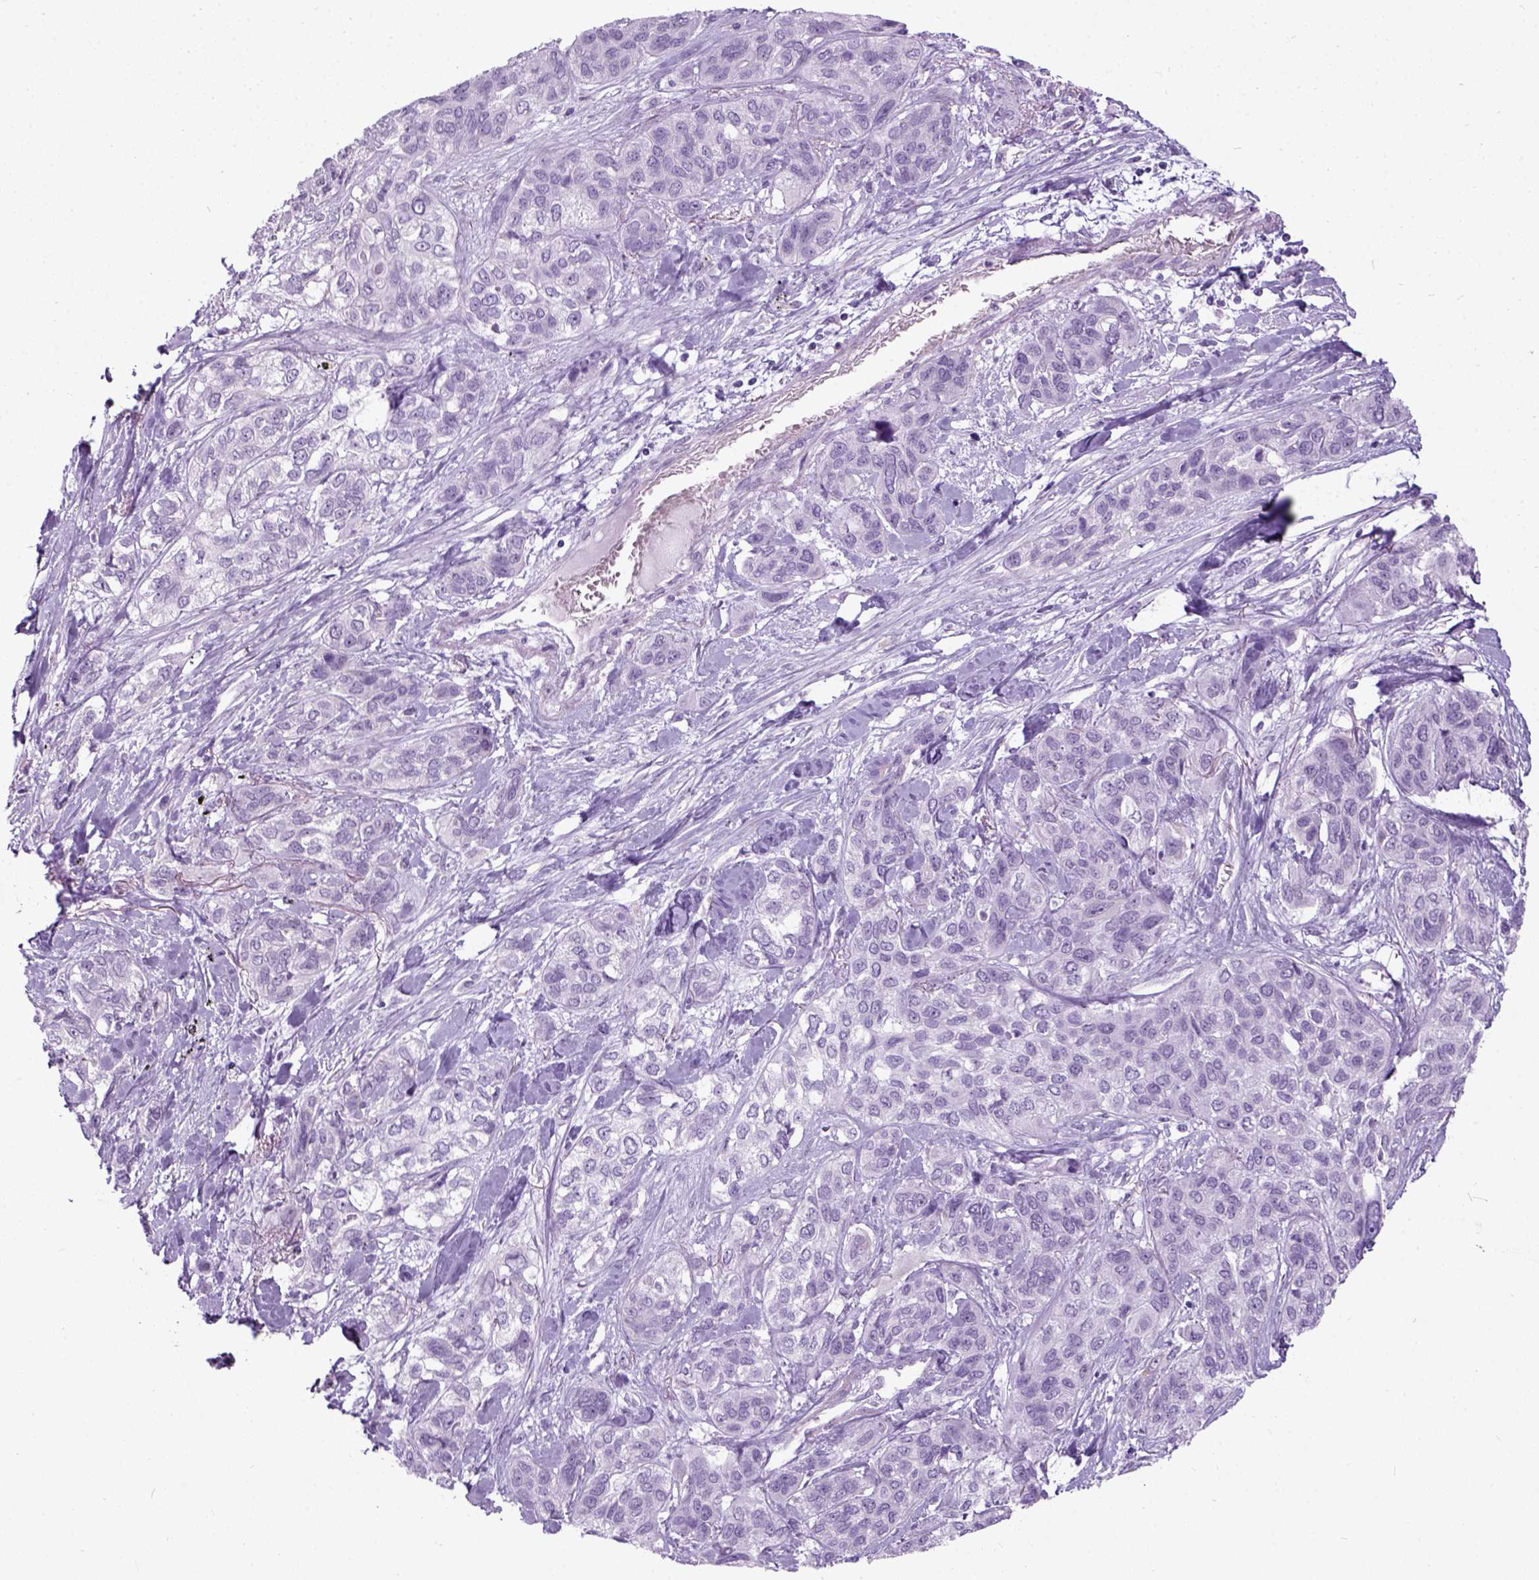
{"staining": {"intensity": "negative", "quantity": "none", "location": "none"}, "tissue": "lung cancer", "cell_type": "Tumor cells", "image_type": "cancer", "snomed": [{"axis": "morphology", "description": "Squamous cell carcinoma, NOS"}, {"axis": "topography", "description": "Lung"}], "caption": "The immunohistochemistry (IHC) image has no significant positivity in tumor cells of lung cancer tissue.", "gene": "AXDND1", "patient": {"sex": "female", "age": 70}}